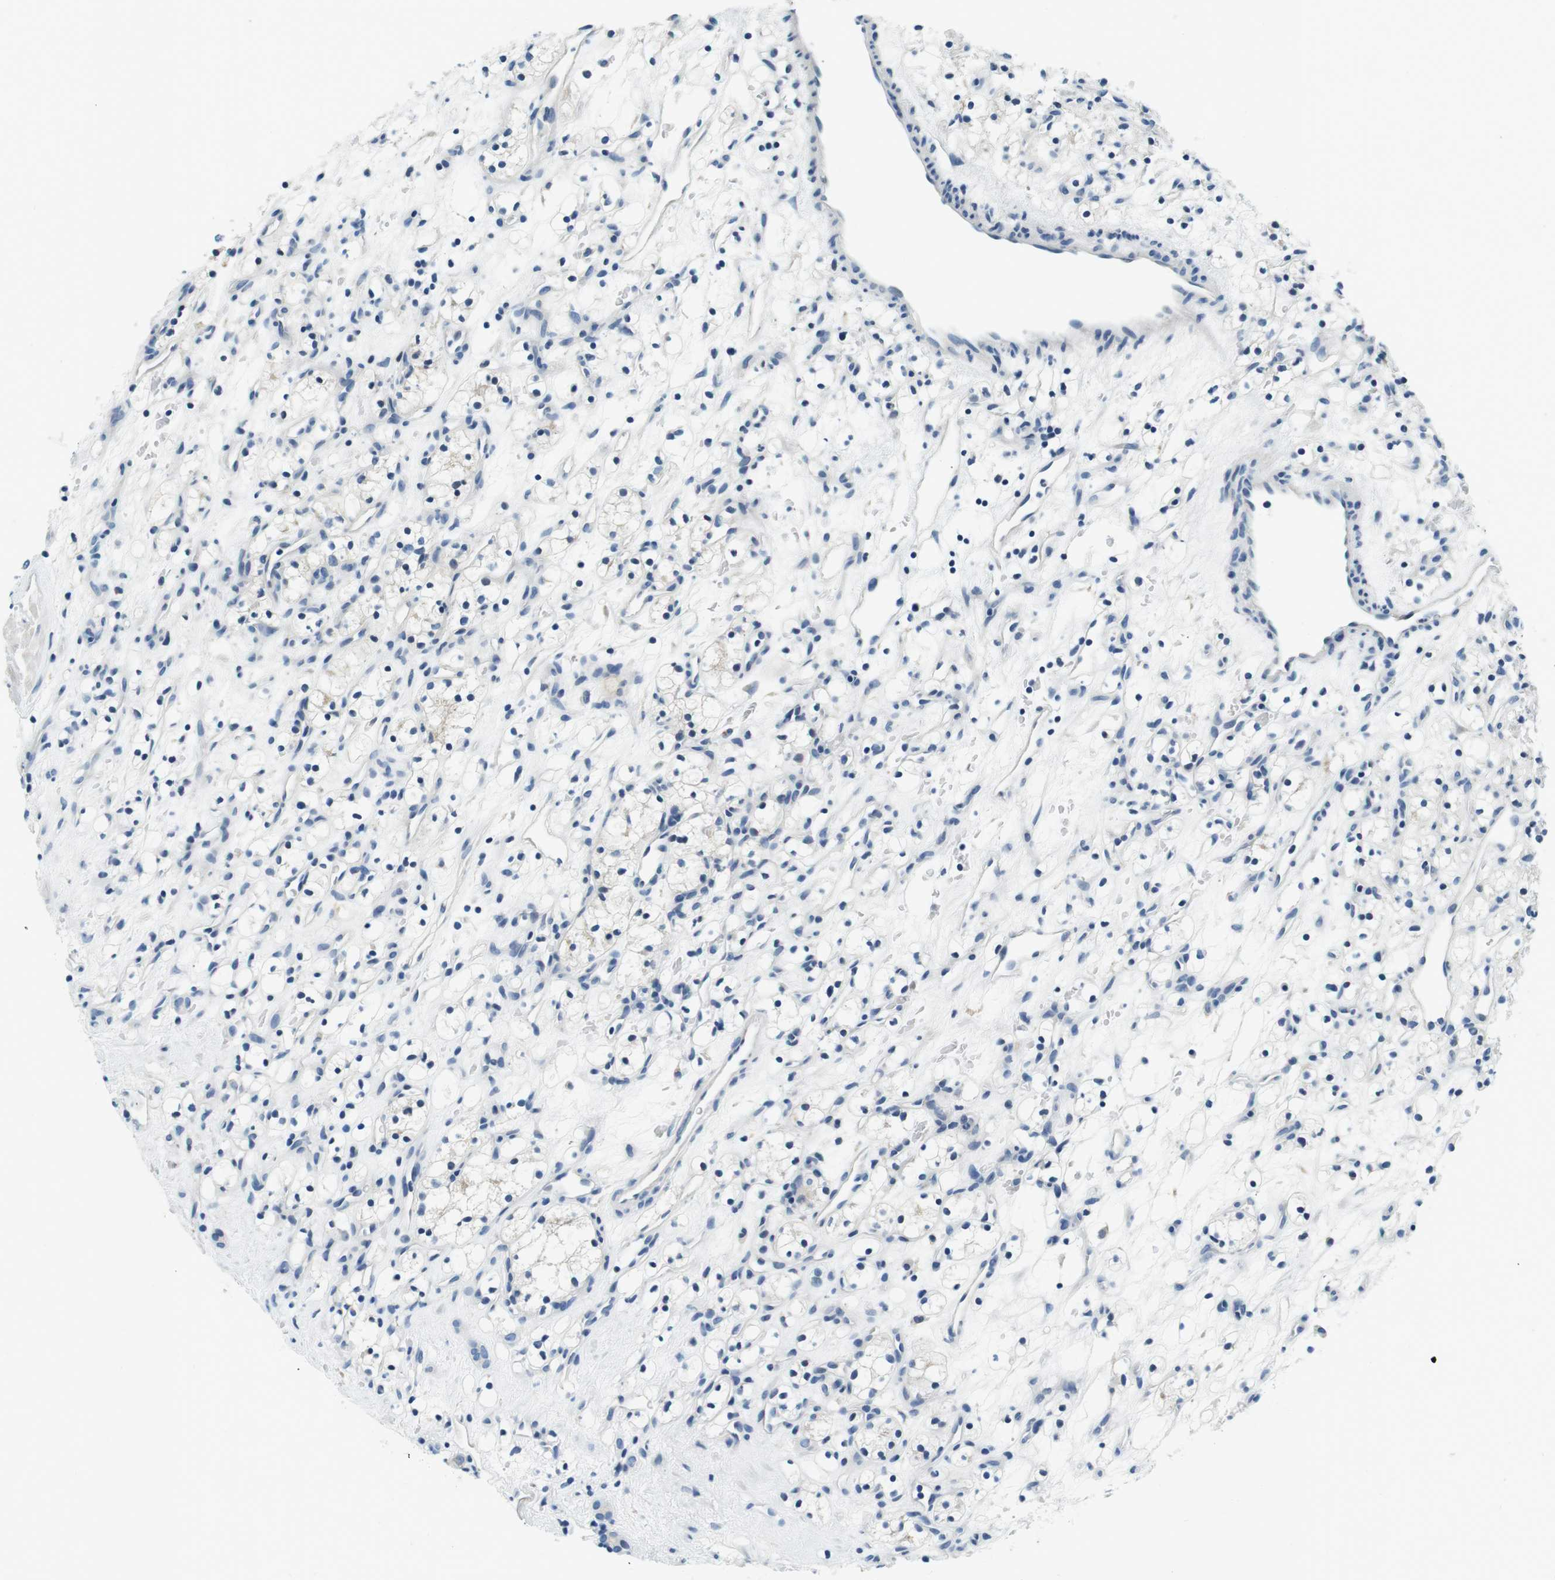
{"staining": {"intensity": "negative", "quantity": "none", "location": "none"}, "tissue": "renal cancer", "cell_type": "Tumor cells", "image_type": "cancer", "snomed": [{"axis": "morphology", "description": "Adenocarcinoma, NOS"}, {"axis": "topography", "description": "Kidney"}], "caption": "Immunohistochemical staining of human adenocarcinoma (renal) shows no significant expression in tumor cells. (Immunohistochemistry, brightfield microscopy, high magnification).", "gene": "KCNJ5", "patient": {"sex": "female", "age": 60}}